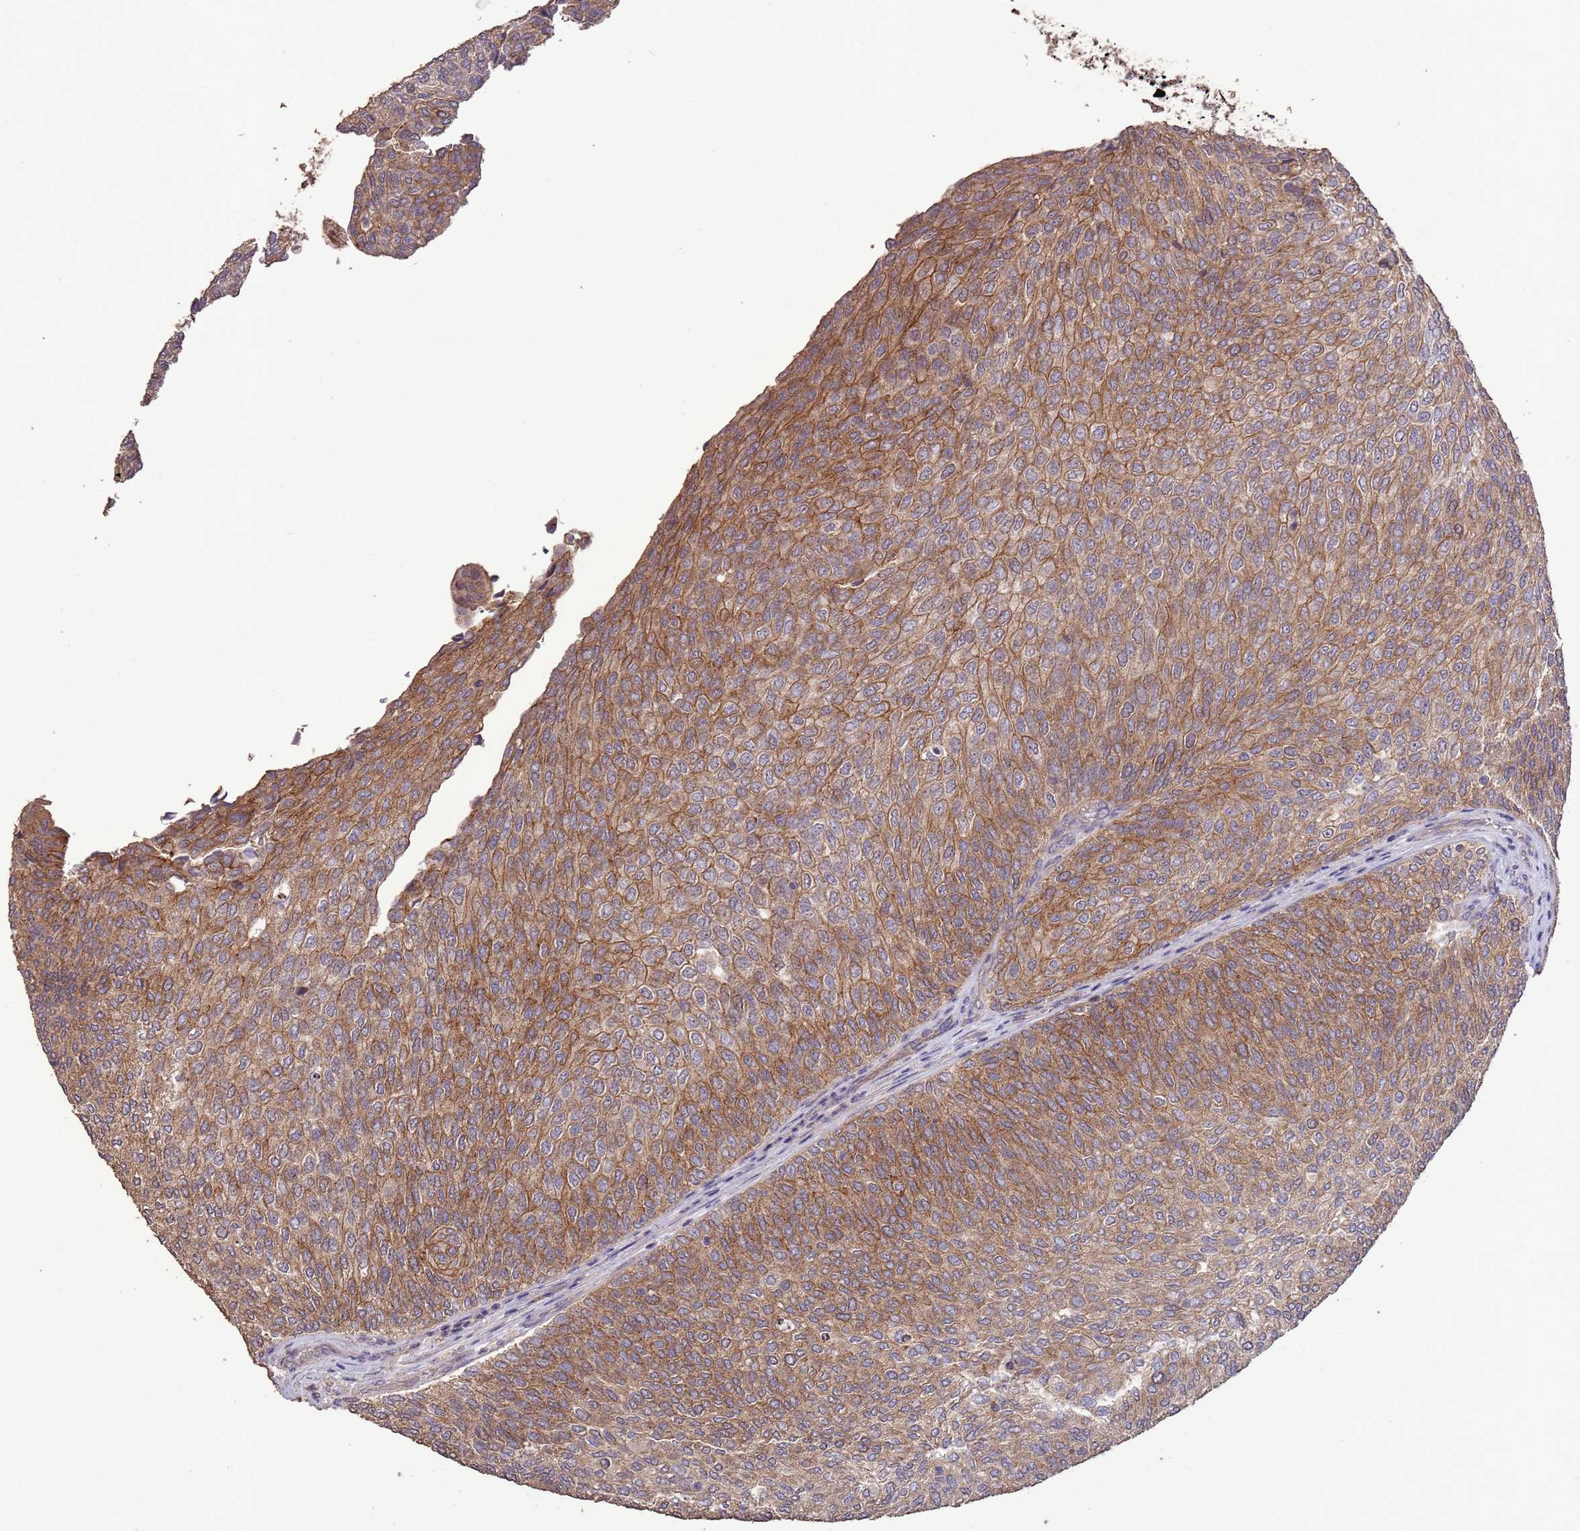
{"staining": {"intensity": "moderate", "quantity": ">75%", "location": "cytoplasmic/membranous"}, "tissue": "urothelial cancer", "cell_type": "Tumor cells", "image_type": "cancer", "snomed": [{"axis": "morphology", "description": "Urothelial carcinoma, Low grade"}, {"axis": "topography", "description": "Urinary bladder"}], "caption": "A high-resolution micrograph shows IHC staining of urothelial carcinoma (low-grade), which demonstrates moderate cytoplasmic/membranous staining in approximately >75% of tumor cells.", "gene": "SLC9B2", "patient": {"sex": "female", "age": 79}}